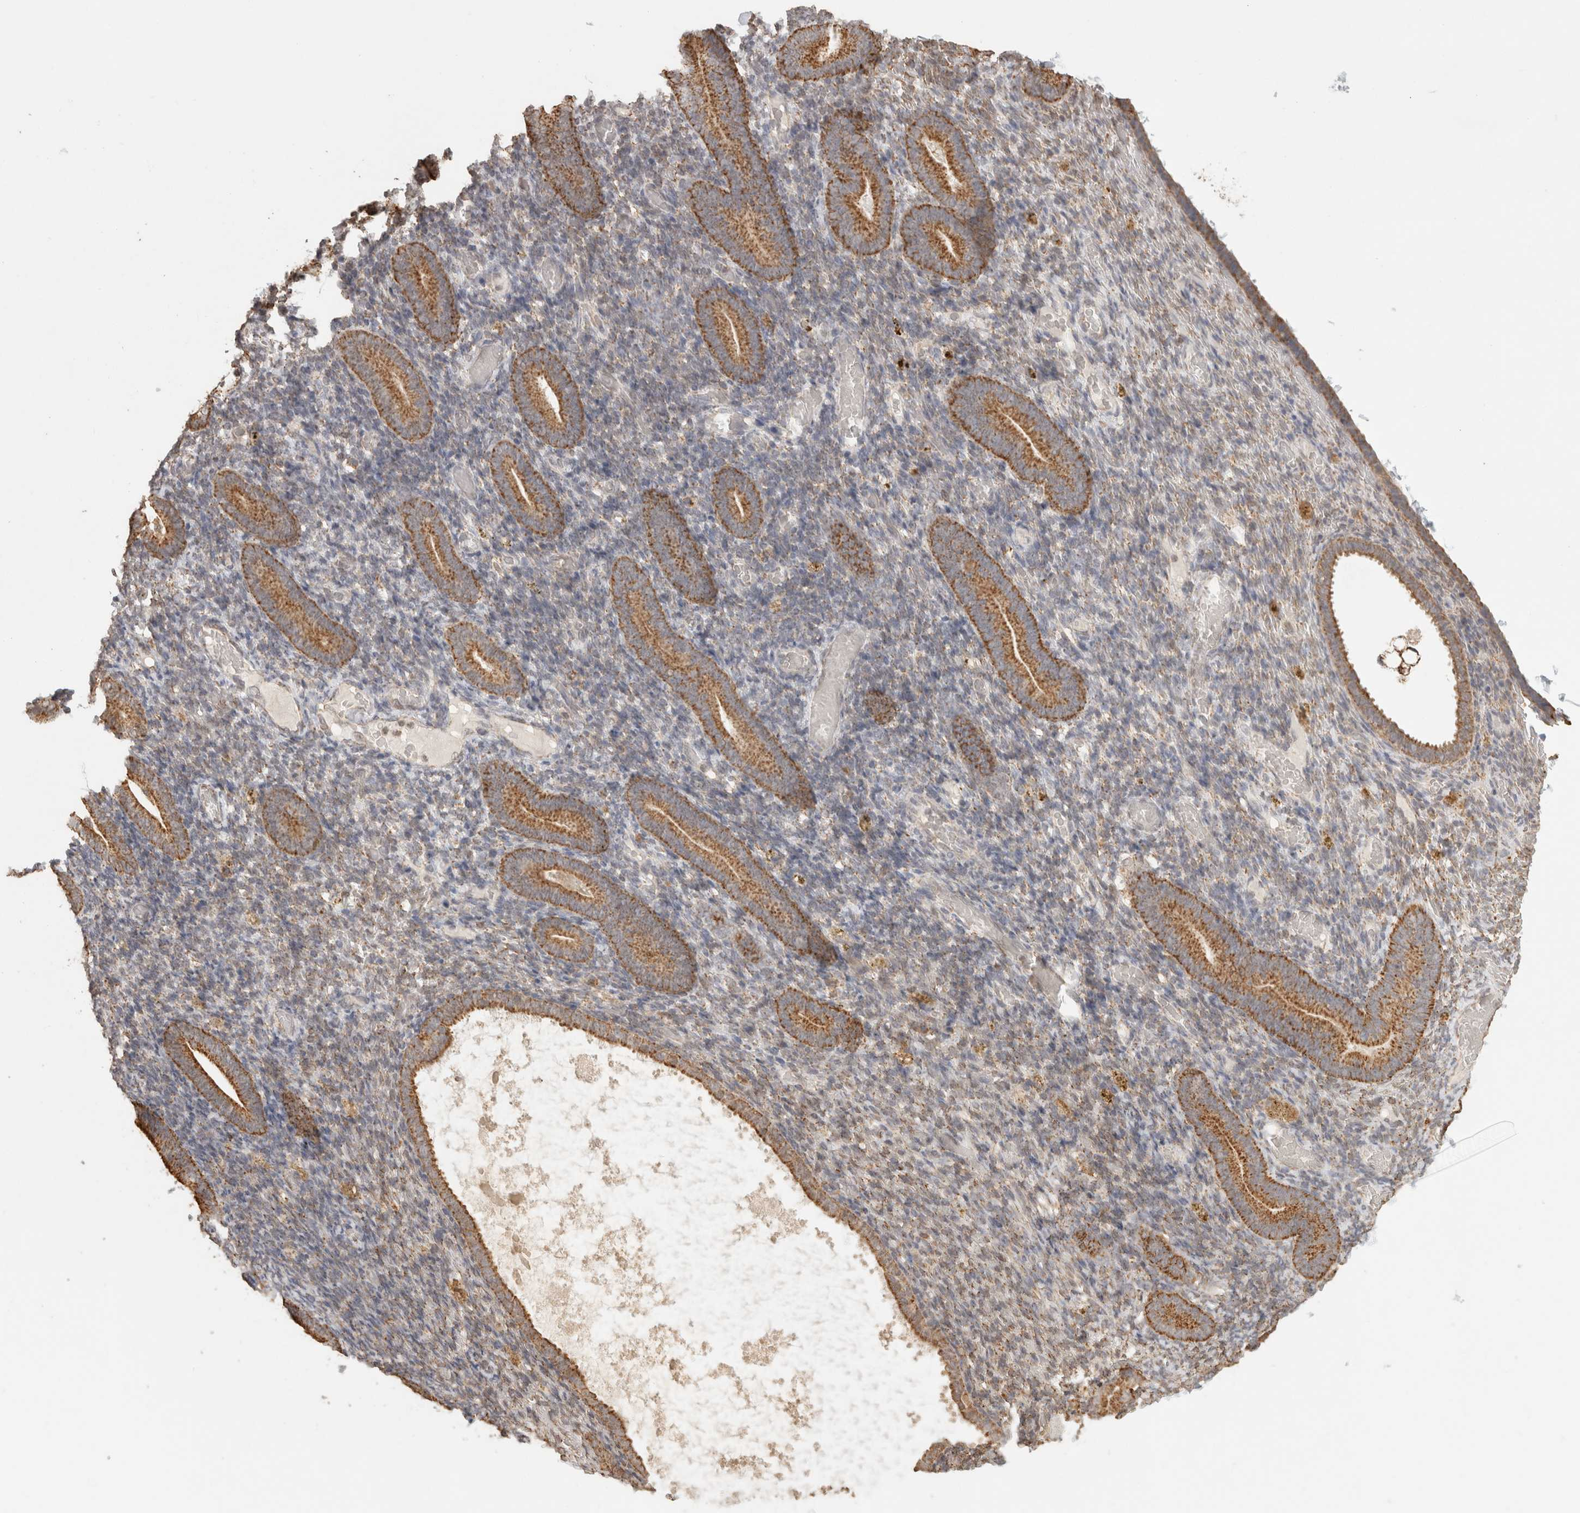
{"staining": {"intensity": "weak", "quantity": "25%-75%", "location": "cytoplasmic/membranous"}, "tissue": "endometrium", "cell_type": "Cells in endometrial stroma", "image_type": "normal", "snomed": [{"axis": "morphology", "description": "Normal tissue, NOS"}, {"axis": "topography", "description": "Endometrium"}], "caption": "Protein expression analysis of unremarkable endometrium reveals weak cytoplasmic/membranous expression in about 25%-75% of cells in endometrial stroma. The staining is performed using DAB (3,3'-diaminobenzidine) brown chromogen to label protein expression. The nuclei are counter-stained blue using hematoxylin.", "gene": "BNIP3L", "patient": {"sex": "female", "age": 51}}